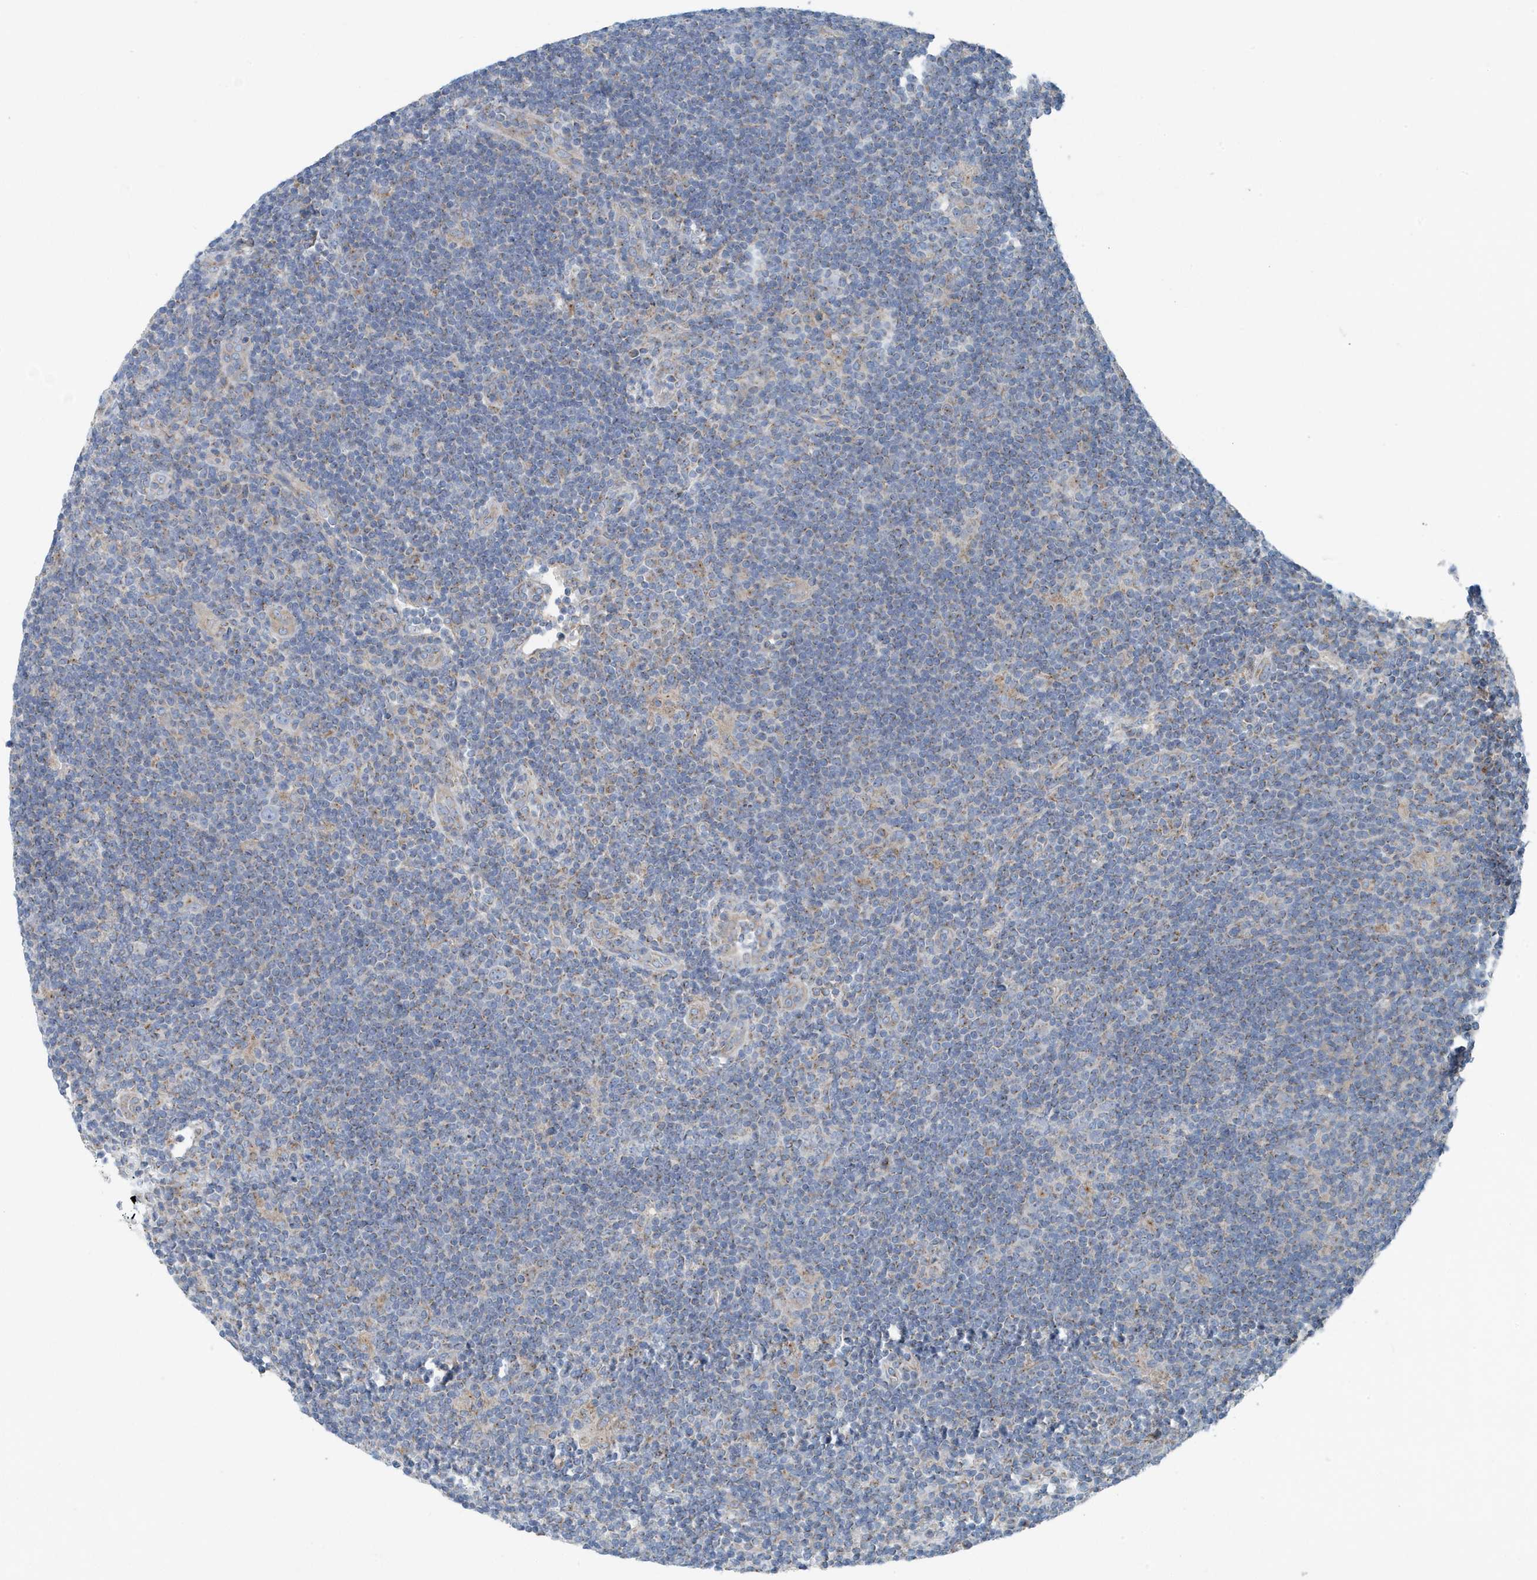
{"staining": {"intensity": "negative", "quantity": "none", "location": "none"}, "tissue": "lymphoma", "cell_type": "Tumor cells", "image_type": "cancer", "snomed": [{"axis": "morphology", "description": "Hodgkin's disease, NOS"}, {"axis": "topography", "description": "Lymph node"}], "caption": "High magnification brightfield microscopy of Hodgkin's disease stained with DAB (brown) and counterstained with hematoxylin (blue): tumor cells show no significant positivity.", "gene": "PPM1M", "patient": {"sex": "female", "age": 57}}